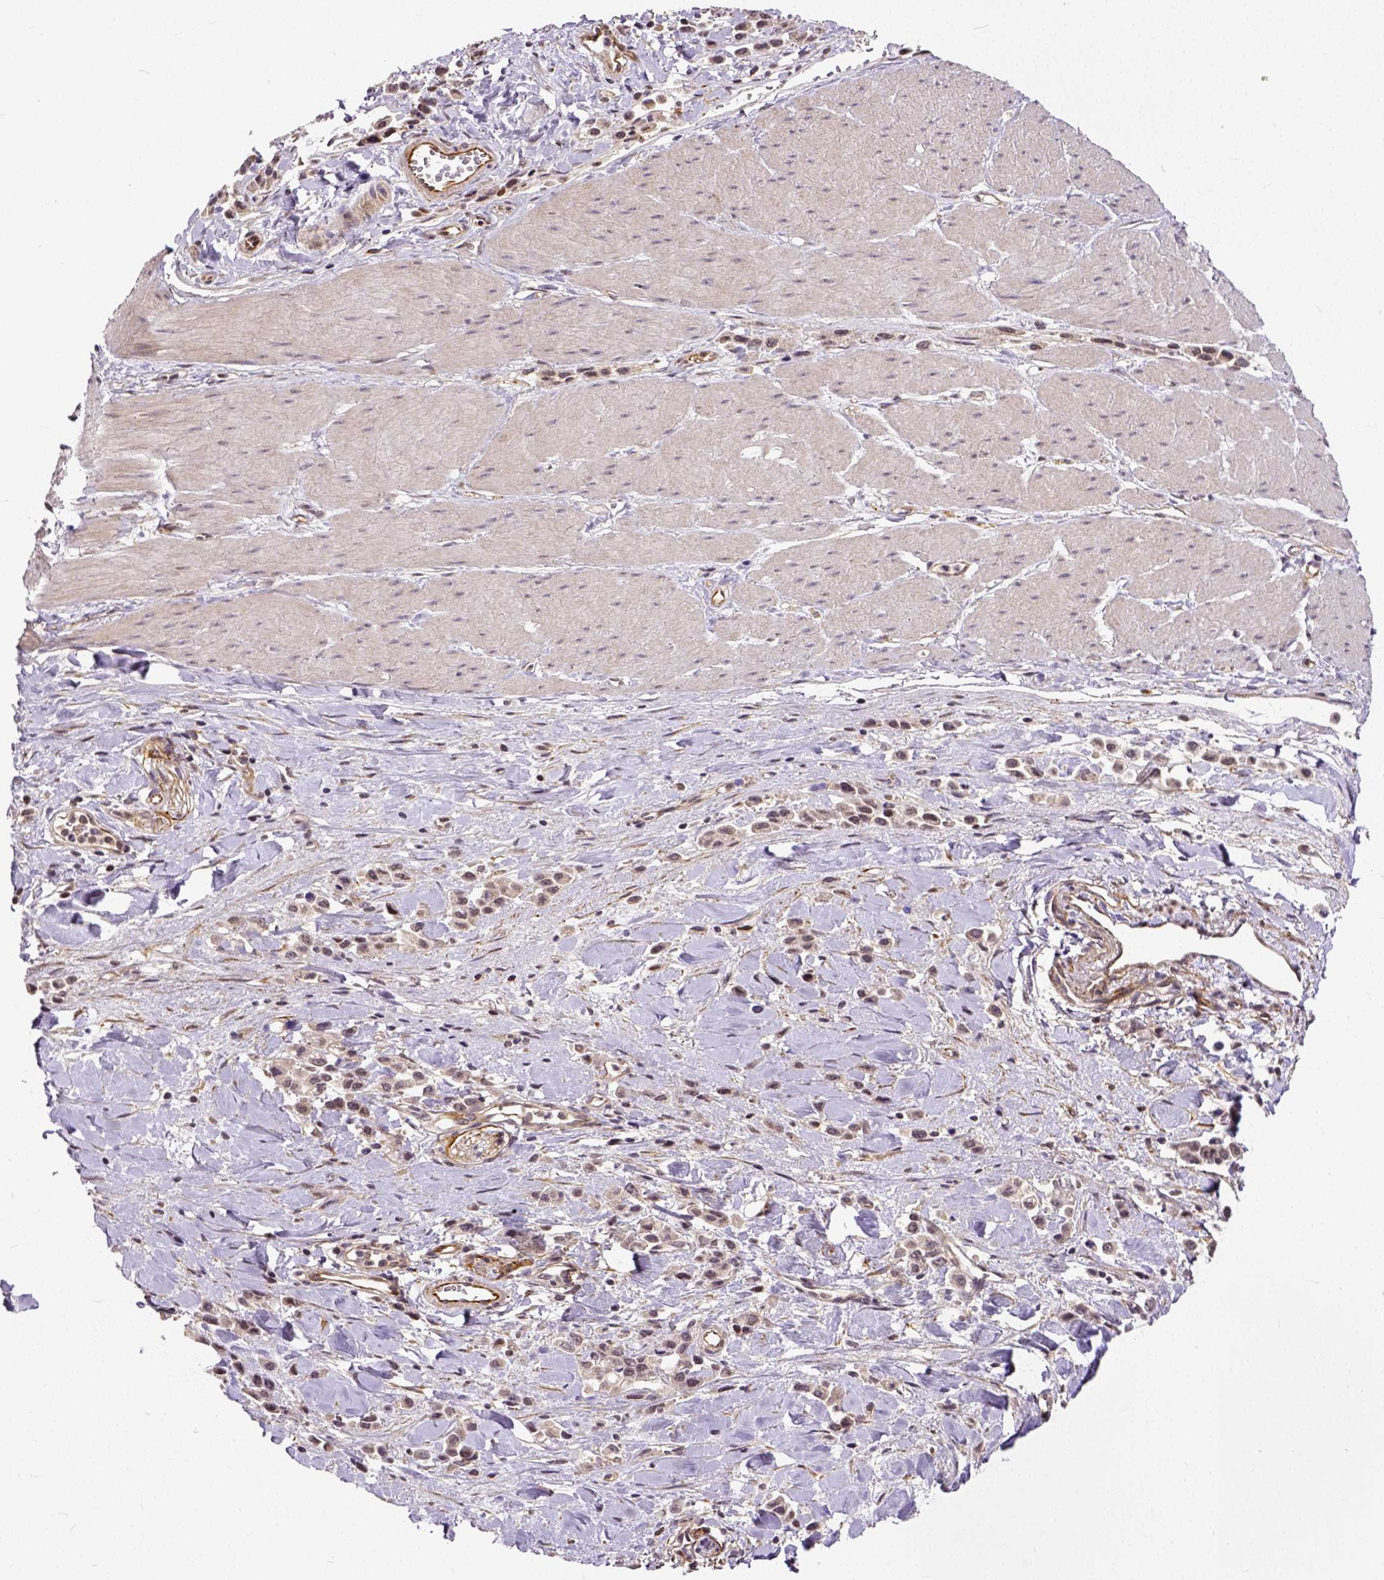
{"staining": {"intensity": "negative", "quantity": "none", "location": "none"}, "tissue": "stomach cancer", "cell_type": "Tumor cells", "image_type": "cancer", "snomed": [{"axis": "morphology", "description": "Adenocarcinoma, NOS"}, {"axis": "topography", "description": "Stomach"}], "caption": "Photomicrograph shows no significant protein expression in tumor cells of adenocarcinoma (stomach).", "gene": "DICER1", "patient": {"sex": "male", "age": 47}}